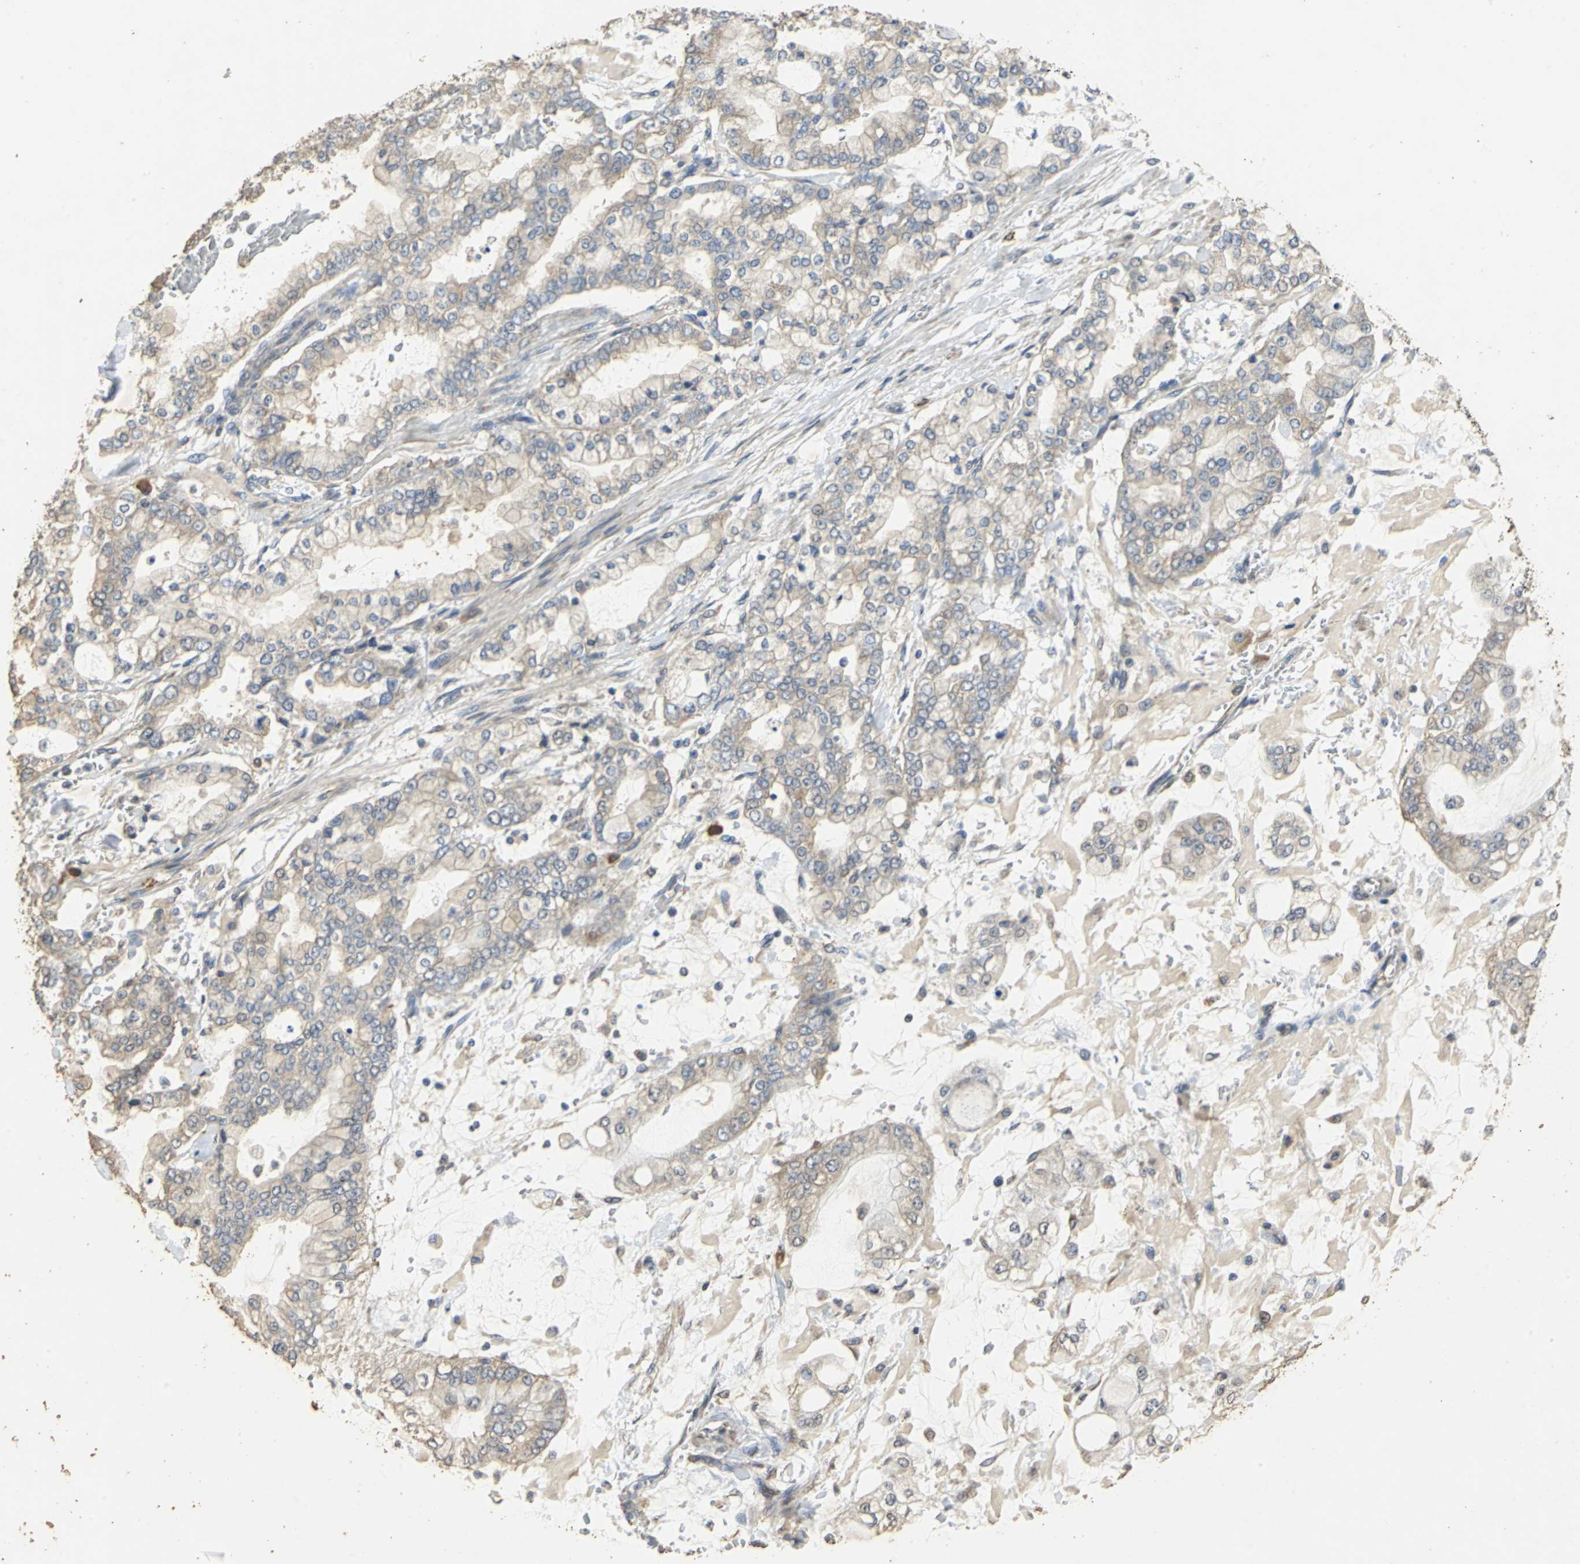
{"staining": {"intensity": "weak", "quantity": "25%-75%", "location": "cytoplasmic/membranous"}, "tissue": "stomach cancer", "cell_type": "Tumor cells", "image_type": "cancer", "snomed": [{"axis": "morphology", "description": "Normal tissue, NOS"}, {"axis": "morphology", "description": "Adenocarcinoma, NOS"}, {"axis": "topography", "description": "Stomach, upper"}, {"axis": "topography", "description": "Stomach"}], "caption": "An image of stomach cancer (adenocarcinoma) stained for a protein exhibits weak cytoplasmic/membranous brown staining in tumor cells.", "gene": "ACSL4", "patient": {"sex": "male", "age": 76}}